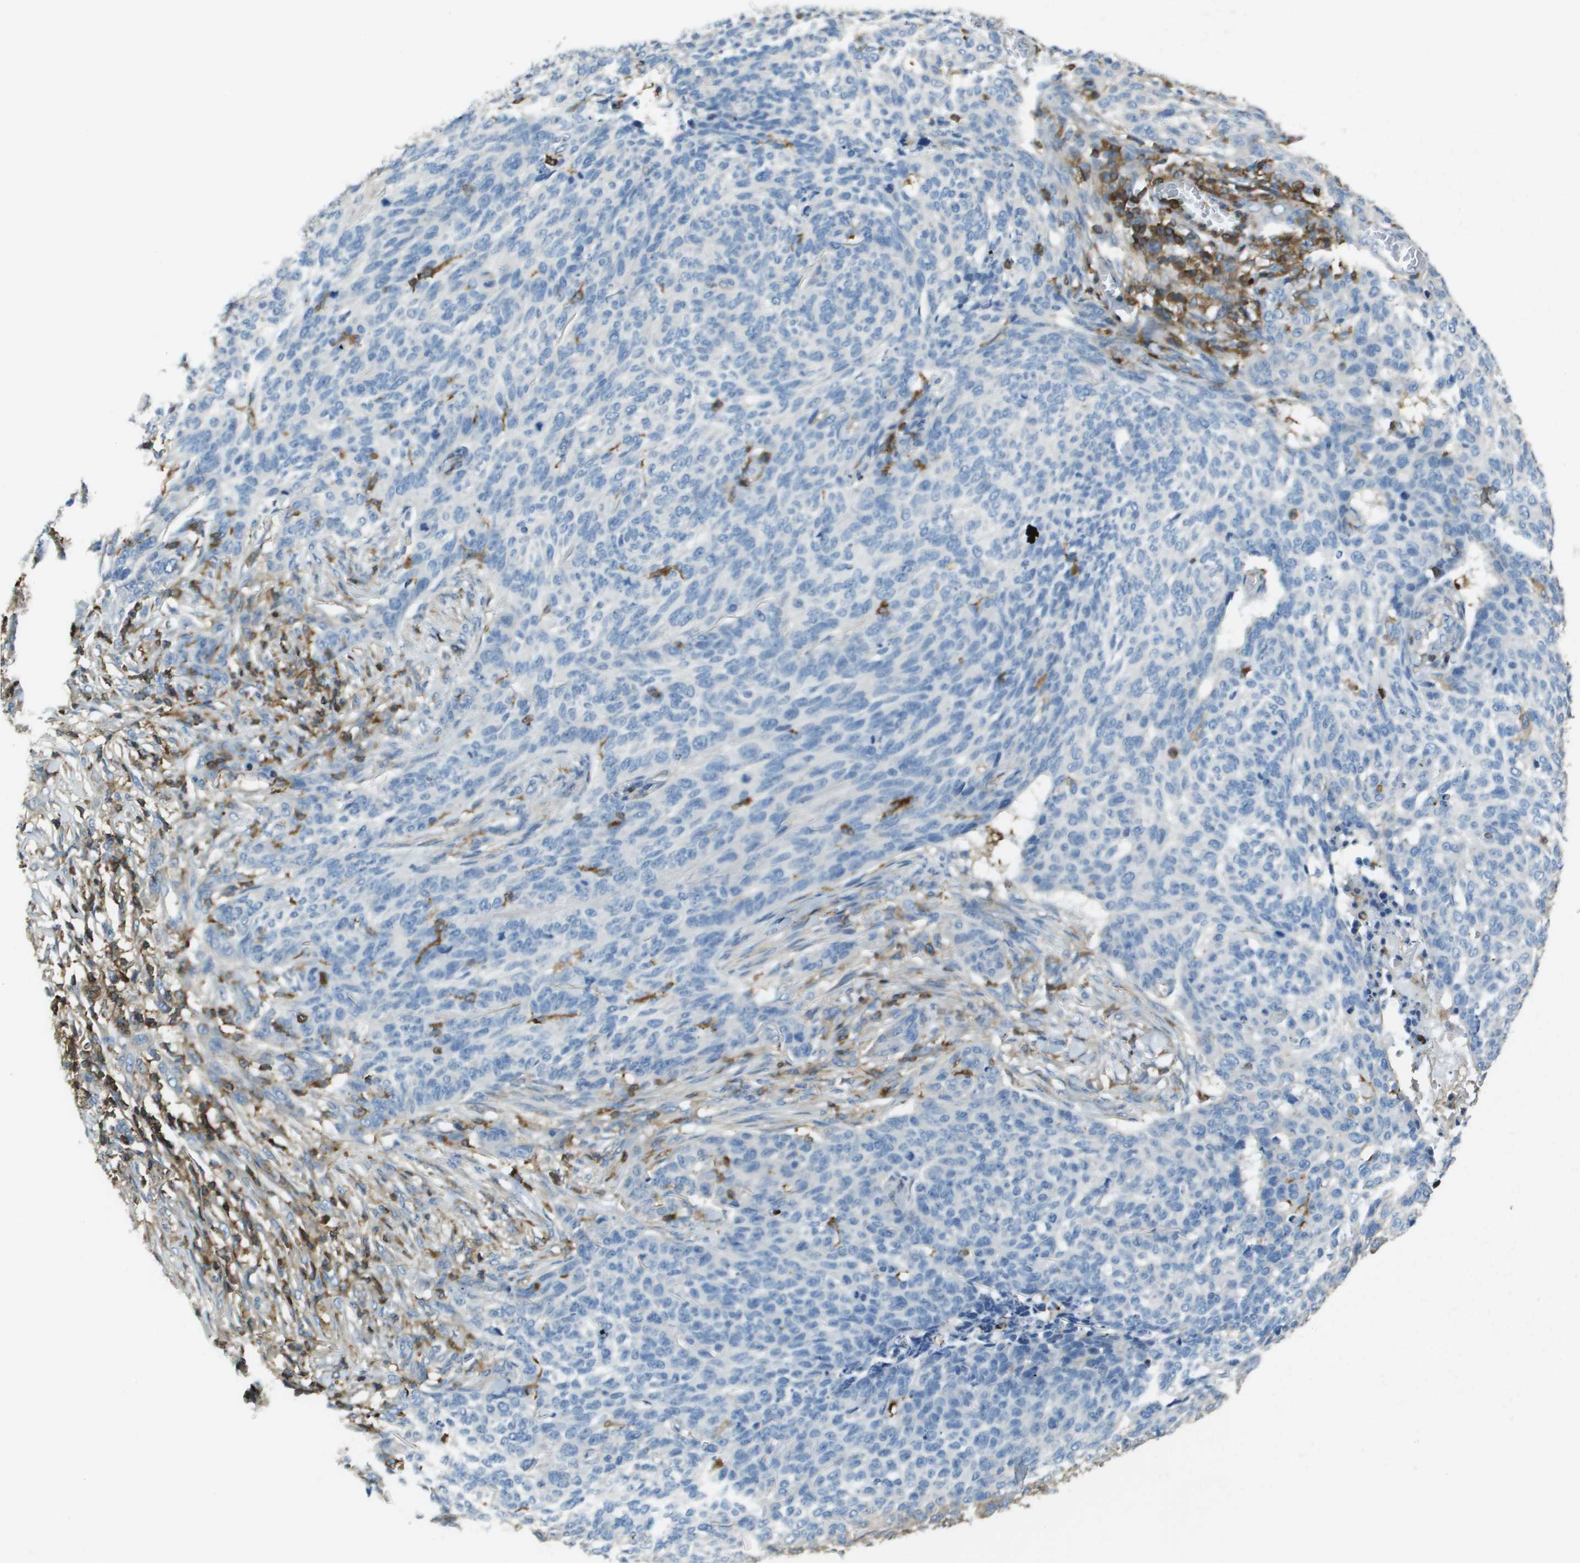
{"staining": {"intensity": "negative", "quantity": "none", "location": "none"}, "tissue": "skin cancer", "cell_type": "Tumor cells", "image_type": "cancer", "snomed": [{"axis": "morphology", "description": "Basal cell carcinoma"}, {"axis": "topography", "description": "Skin"}], "caption": "Immunohistochemistry of human skin cancer displays no expression in tumor cells.", "gene": "APBB1IP", "patient": {"sex": "male", "age": 85}}